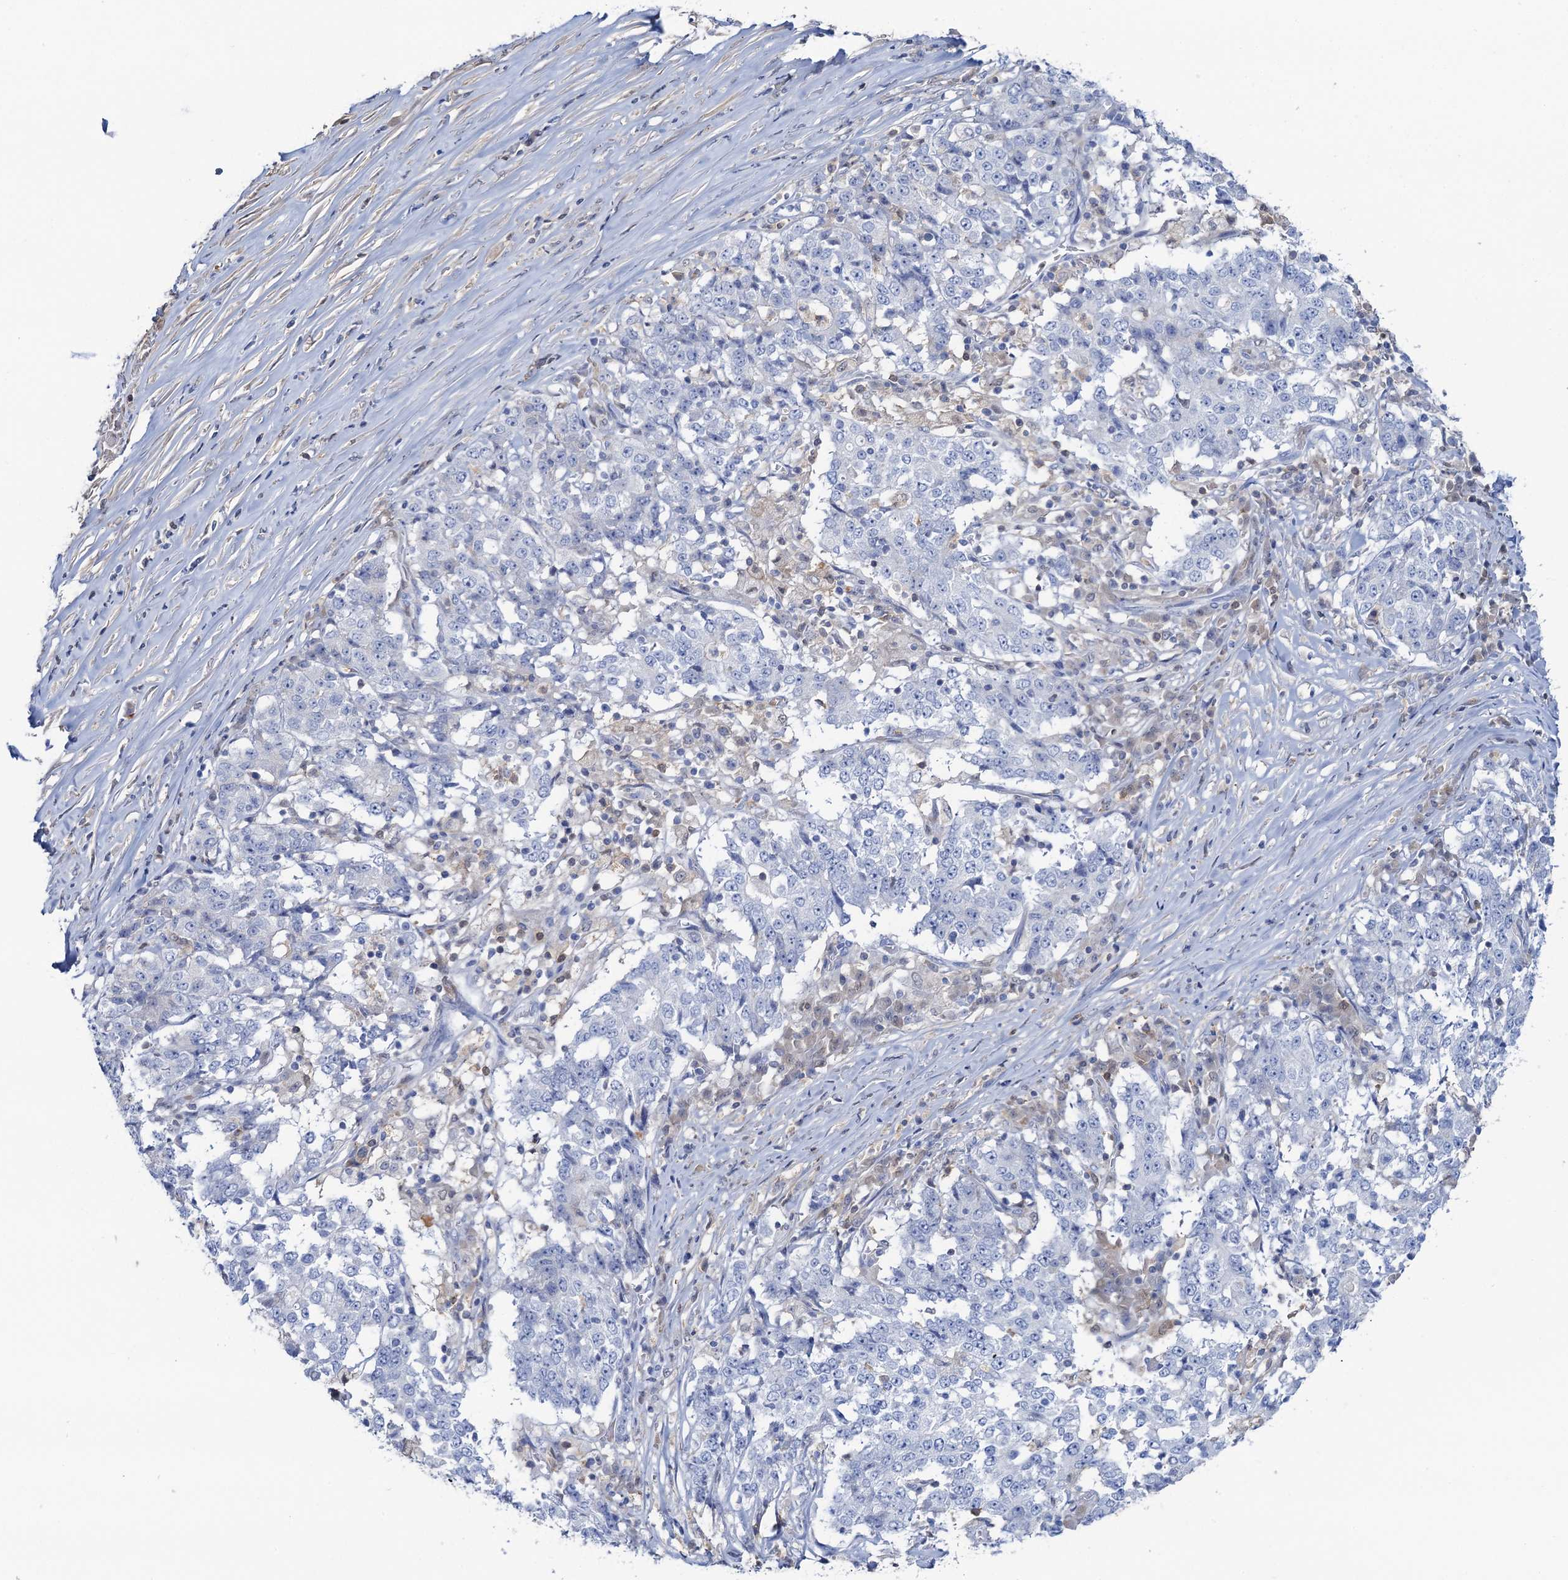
{"staining": {"intensity": "negative", "quantity": "none", "location": "none"}, "tissue": "stomach cancer", "cell_type": "Tumor cells", "image_type": "cancer", "snomed": [{"axis": "morphology", "description": "Adenocarcinoma, NOS"}, {"axis": "topography", "description": "Stomach"}], "caption": "The histopathology image demonstrates no staining of tumor cells in adenocarcinoma (stomach).", "gene": "FAH", "patient": {"sex": "male", "age": 59}}